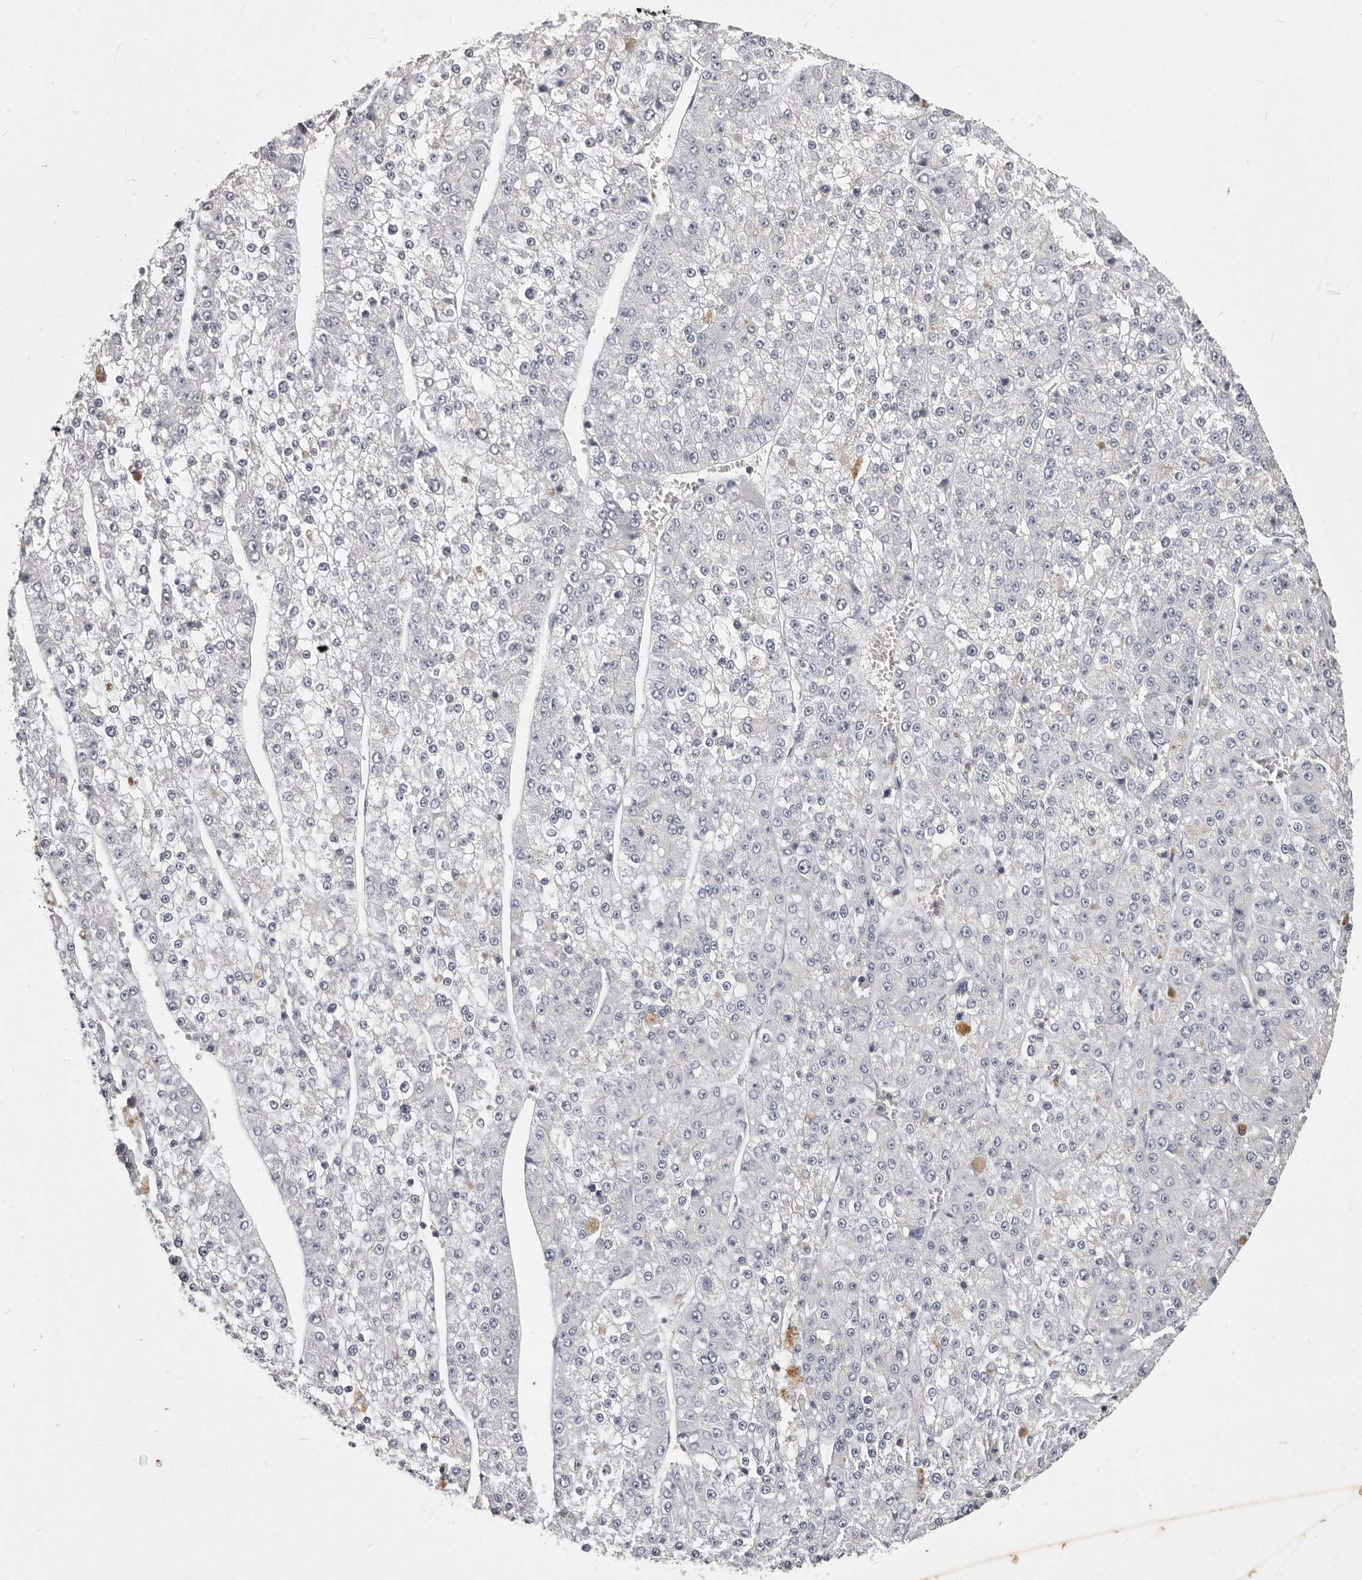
{"staining": {"intensity": "negative", "quantity": "none", "location": "none"}, "tissue": "liver cancer", "cell_type": "Tumor cells", "image_type": "cancer", "snomed": [{"axis": "morphology", "description": "Carcinoma, Hepatocellular, NOS"}, {"axis": "topography", "description": "Liver"}], "caption": "Tumor cells show no significant protein expression in liver hepatocellular carcinoma.", "gene": "MRPS33", "patient": {"sex": "female", "age": 73}}